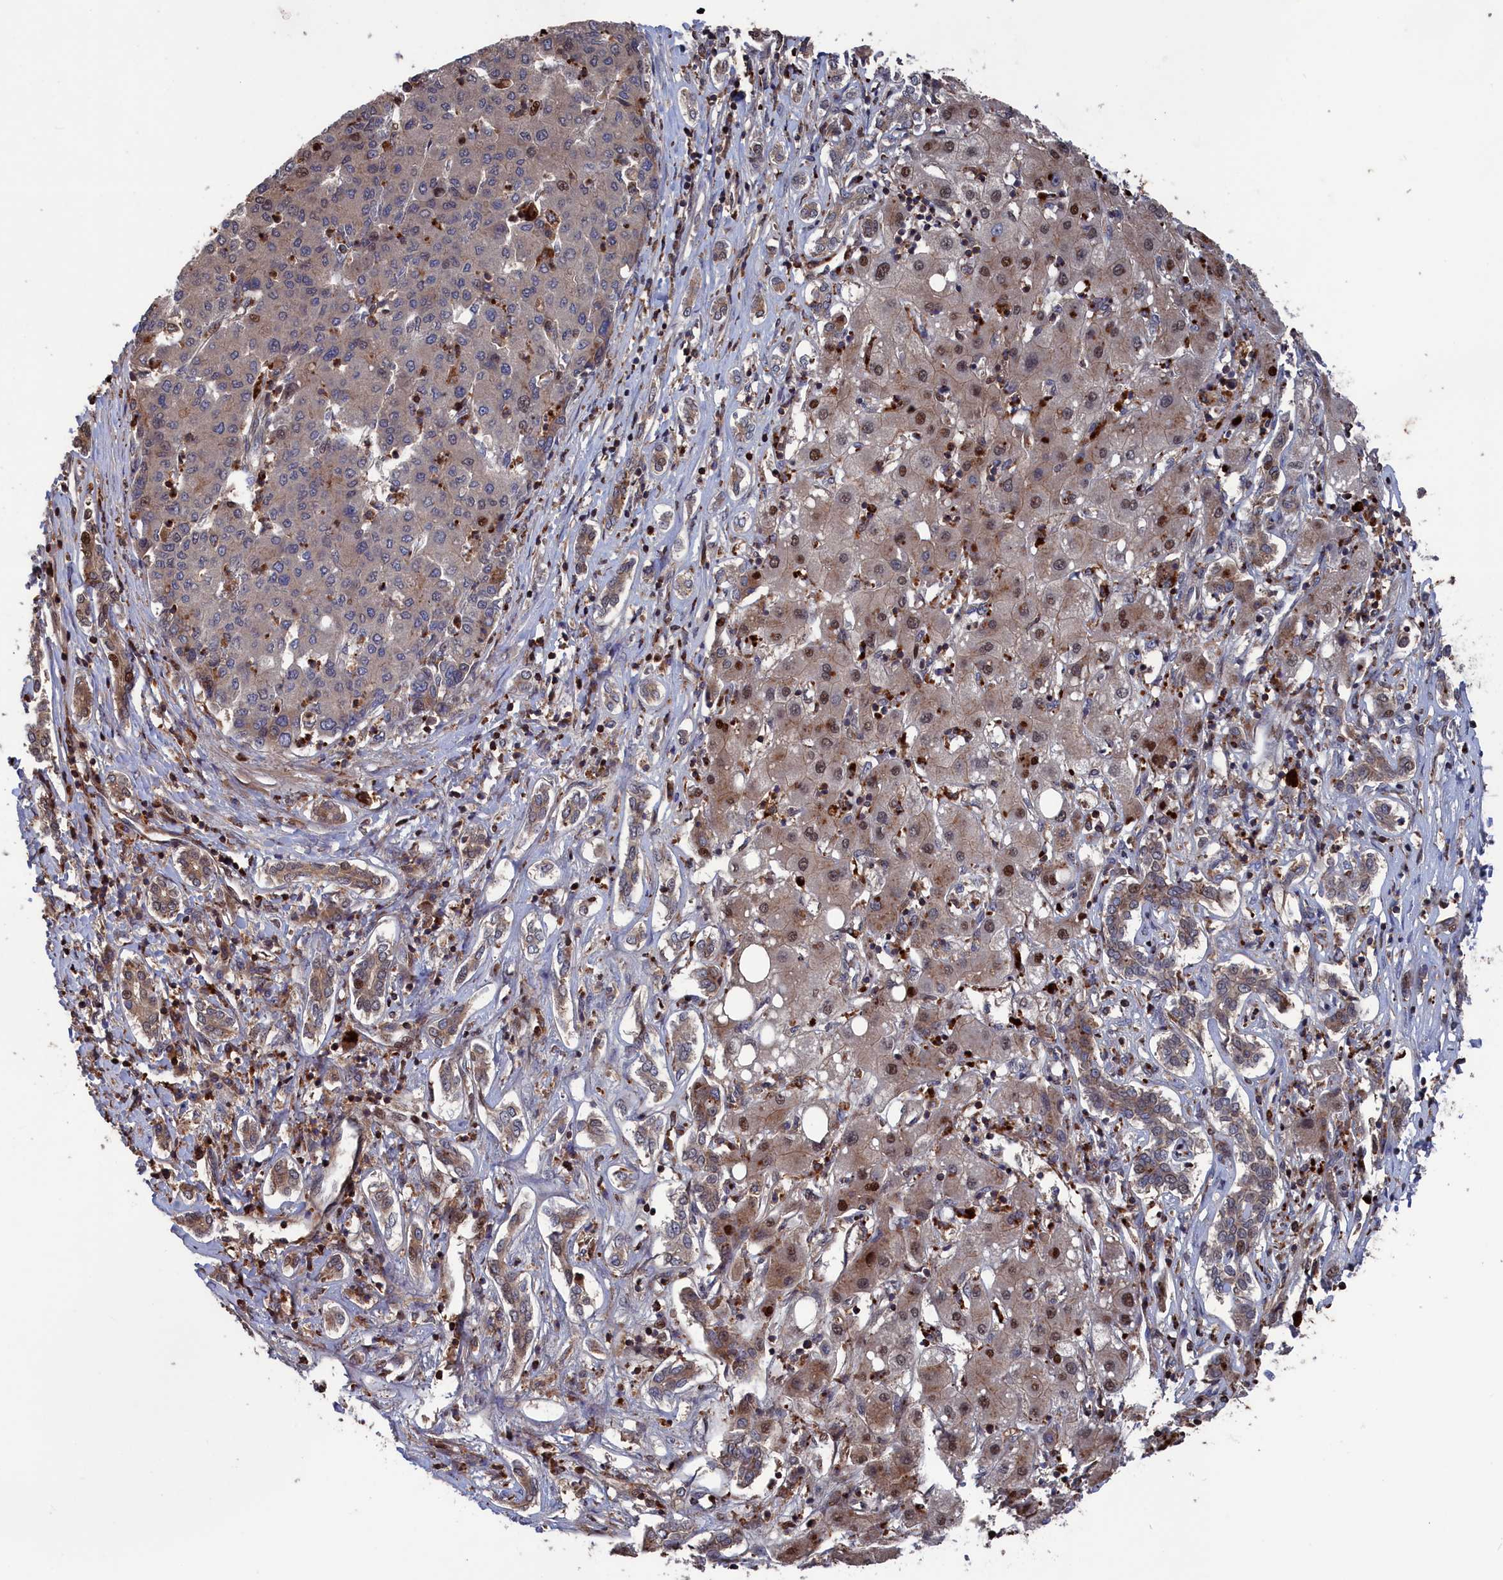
{"staining": {"intensity": "moderate", "quantity": "<25%", "location": "nuclear"}, "tissue": "liver cancer", "cell_type": "Tumor cells", "image_type": "cancer", "snomed": [{"axis": "morphology", "description": "Carcinoma, Hepatocellular, NOS"}, {"axis": "topography", "description": "Liver"}], "caption": "DAB (3,3'-diaminobenzidine) immunohistochemical staining of human hepatocellular carcinoma (liver) exhibits moderate nuclear protein expression in about <25% of tumor cells.", "gene": "PLA2G15", "patient": {"sex": "male", "age": 65}}